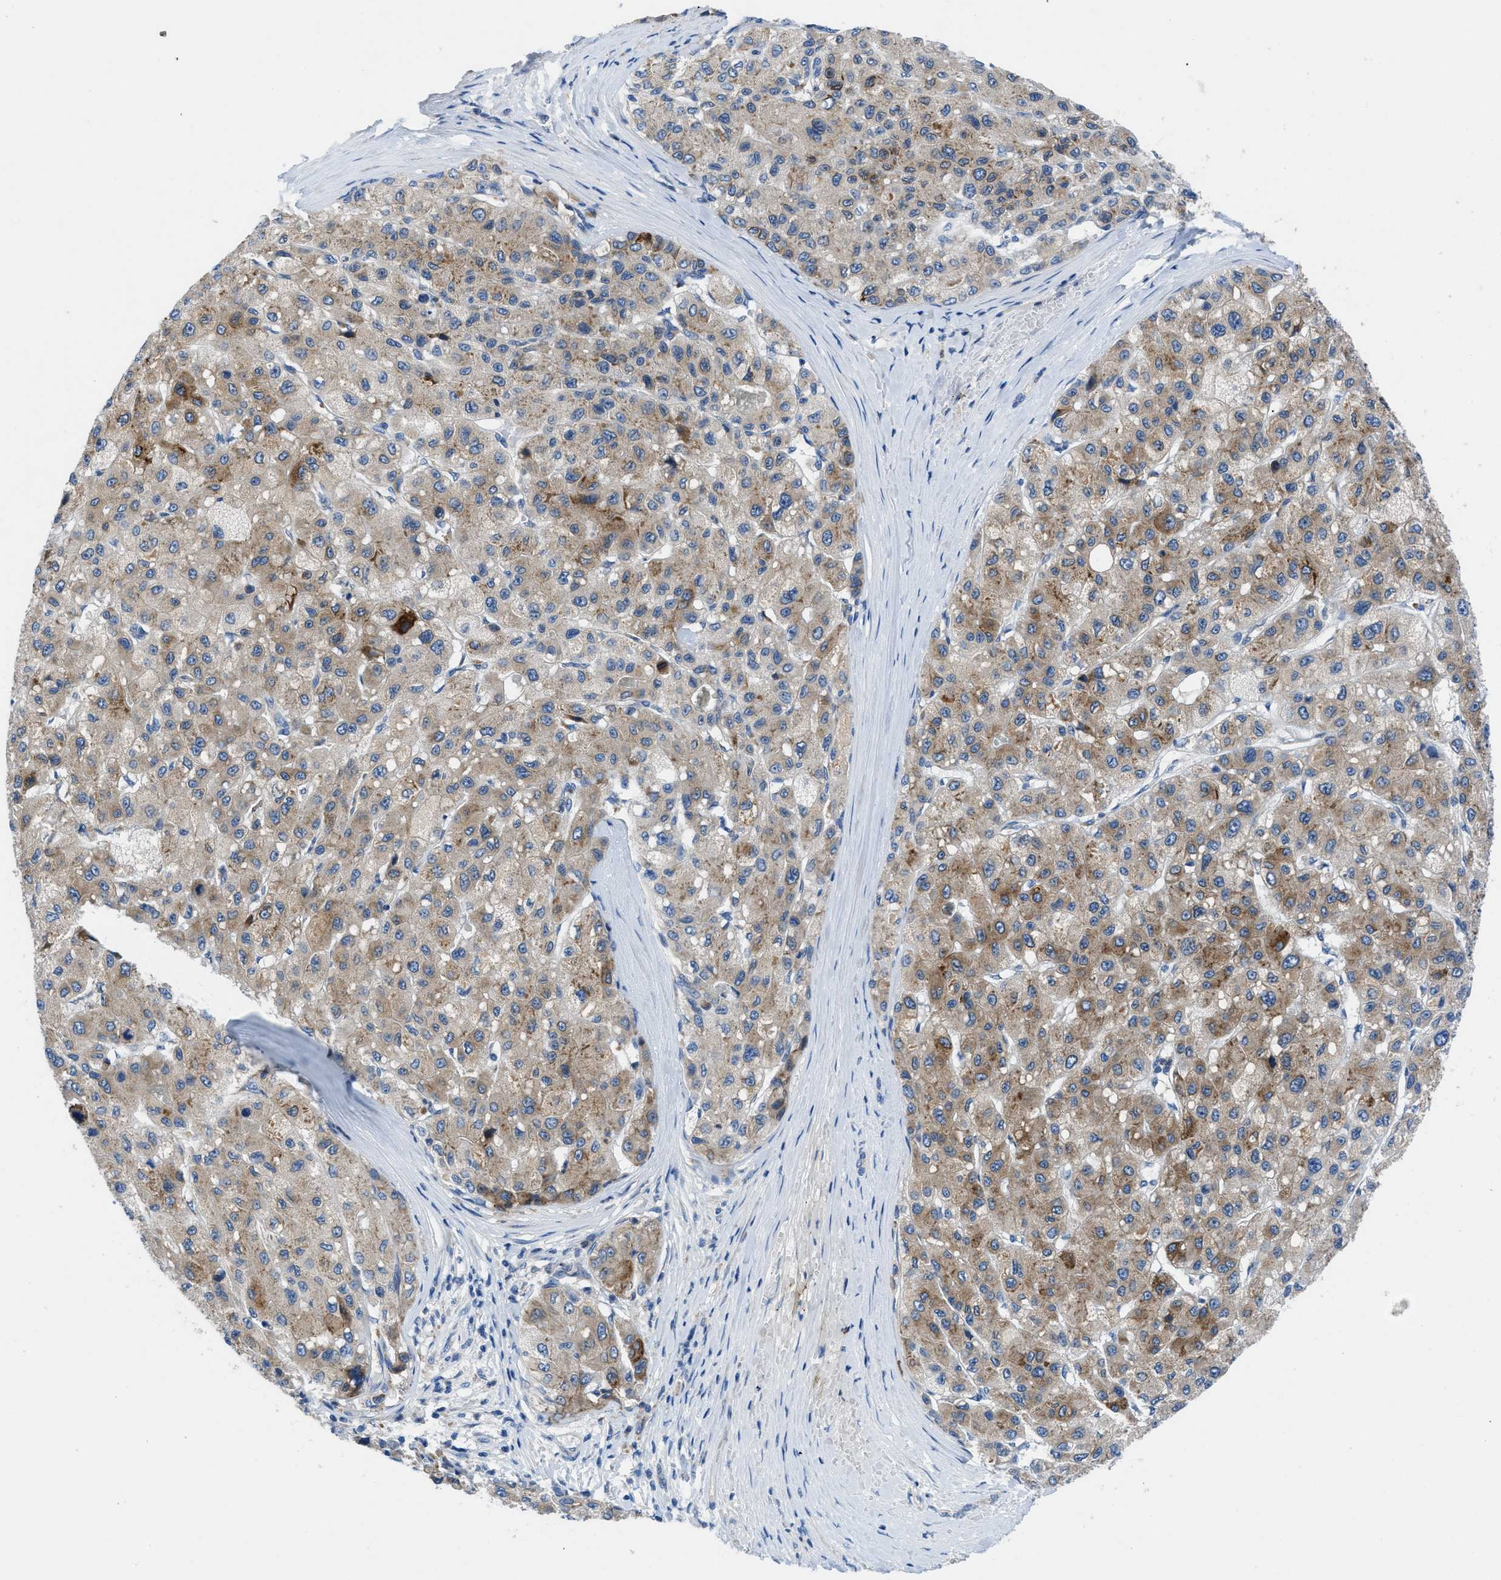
{"staining": {"intensity": "moderate", "quantity": ">75%", "location": "cytoplasmic/membranous"}, "tissue": "liver cancer", "cell_type": "Tumor cells", "image_type": "cancer", "snomed": [{"axis": "morphology", "description": "Carcinoma, Hepatocellular, NOS"}, {"axis": "topography", "description": "Liver"}], "caption": "Approximately >75% of tumor cells in human liver cancer display moderate cytoplasmic/membranous protein expression as visualized by brown immunohistochemical staining.", "gene": "PGR", "patient": {"sex": "male", "age": 80}}